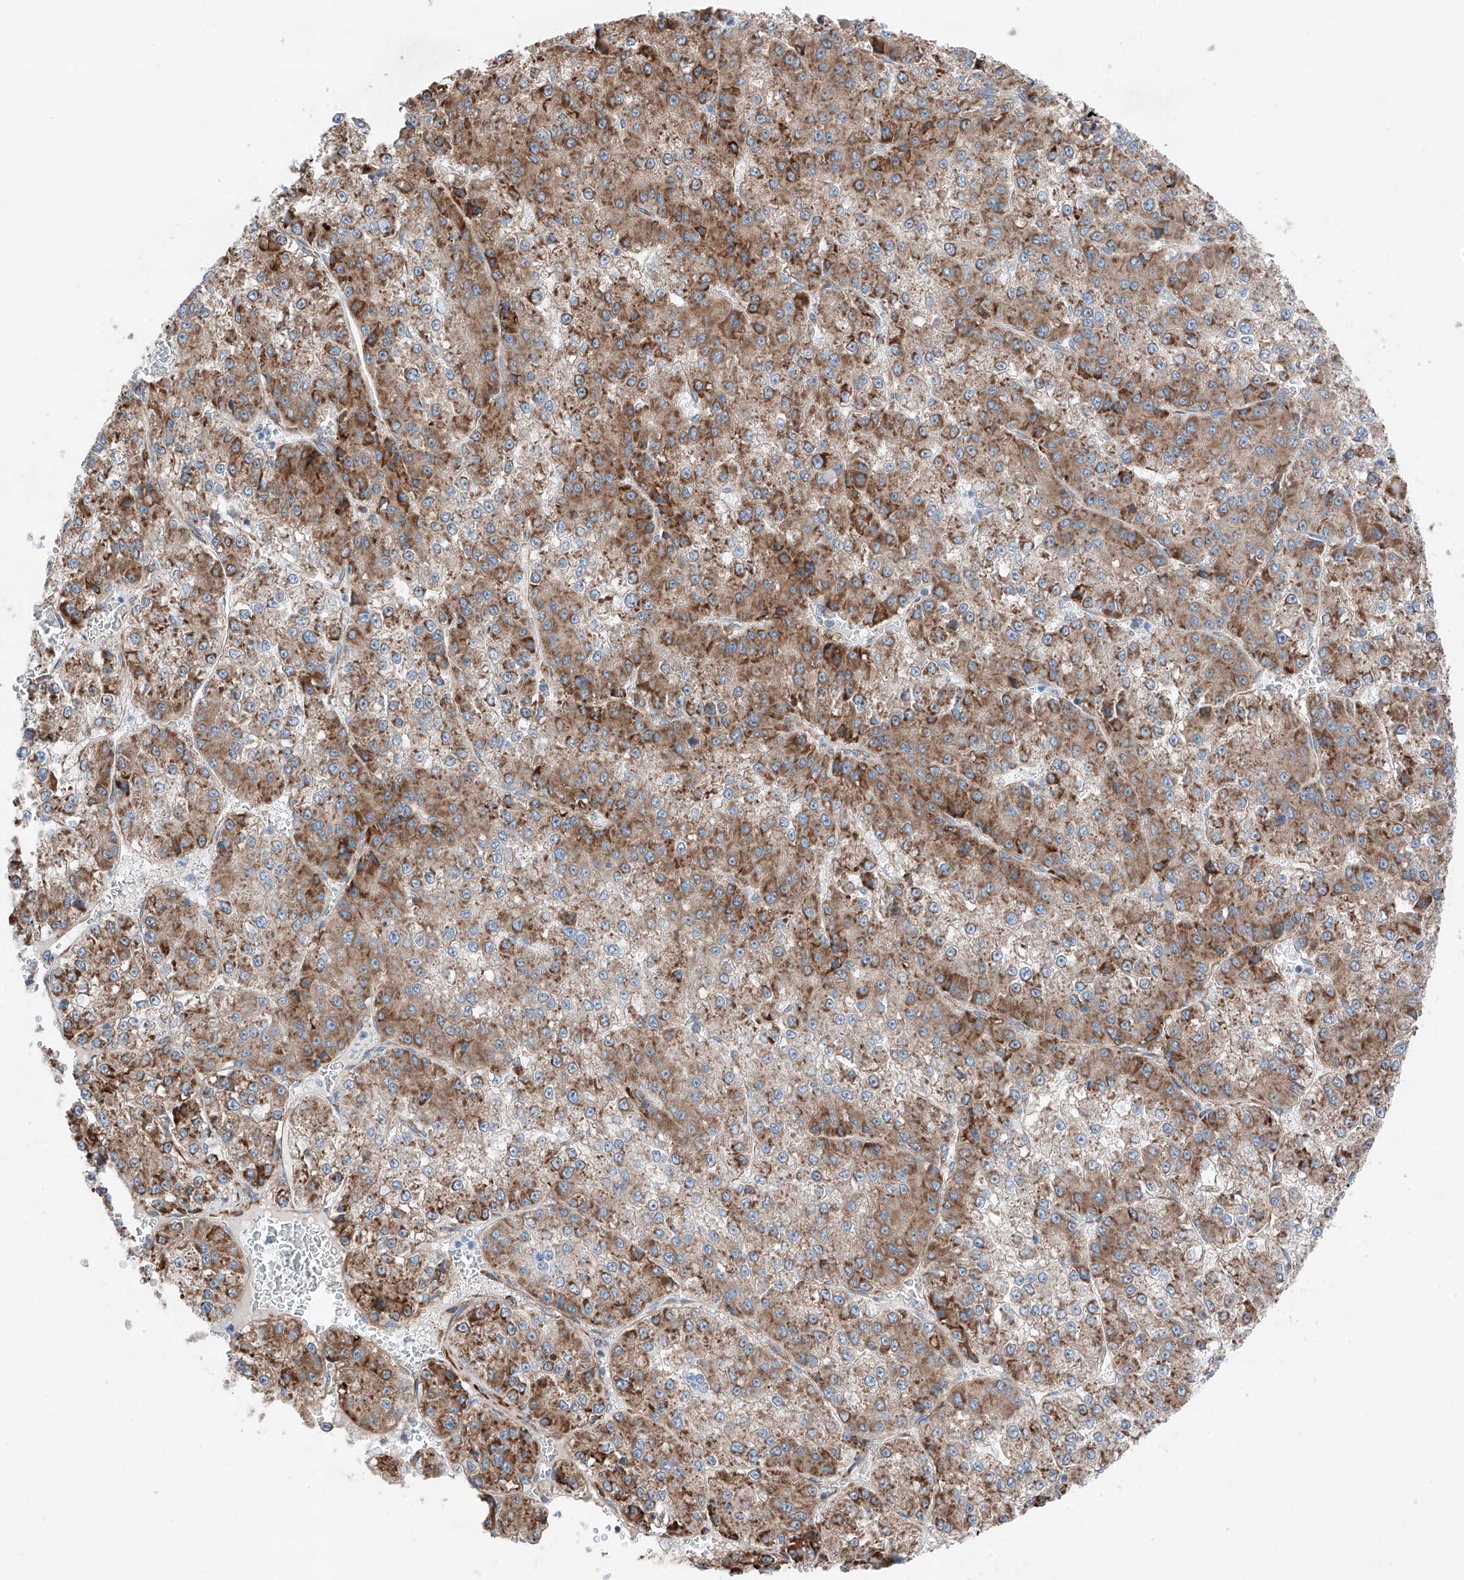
{"staining": {"intensity": "moderate", "quantity": ">75%", "location": "cytoplasmic/membranous"}, "tissue": "liver cancer", "cell_type": "Tumor cells", "image_type": "cancer", "snomed": [{"axis": "morphology", "description": "Carcinoma, Hepatocellular, NOS"}, {"axis": "topography", "description": "Liver"}], "caption": "Tumor cells demonstrate medium levels of moderate cytoplasmic/membranous positivity in approximately >75% of cells in liver cancer. (DAB (3,3'-diaminobenzidine) IHC with brightfield microscopy, high magnification).", "gene": "CRELD1", "patient": {"sex": "female", "age": 73}}